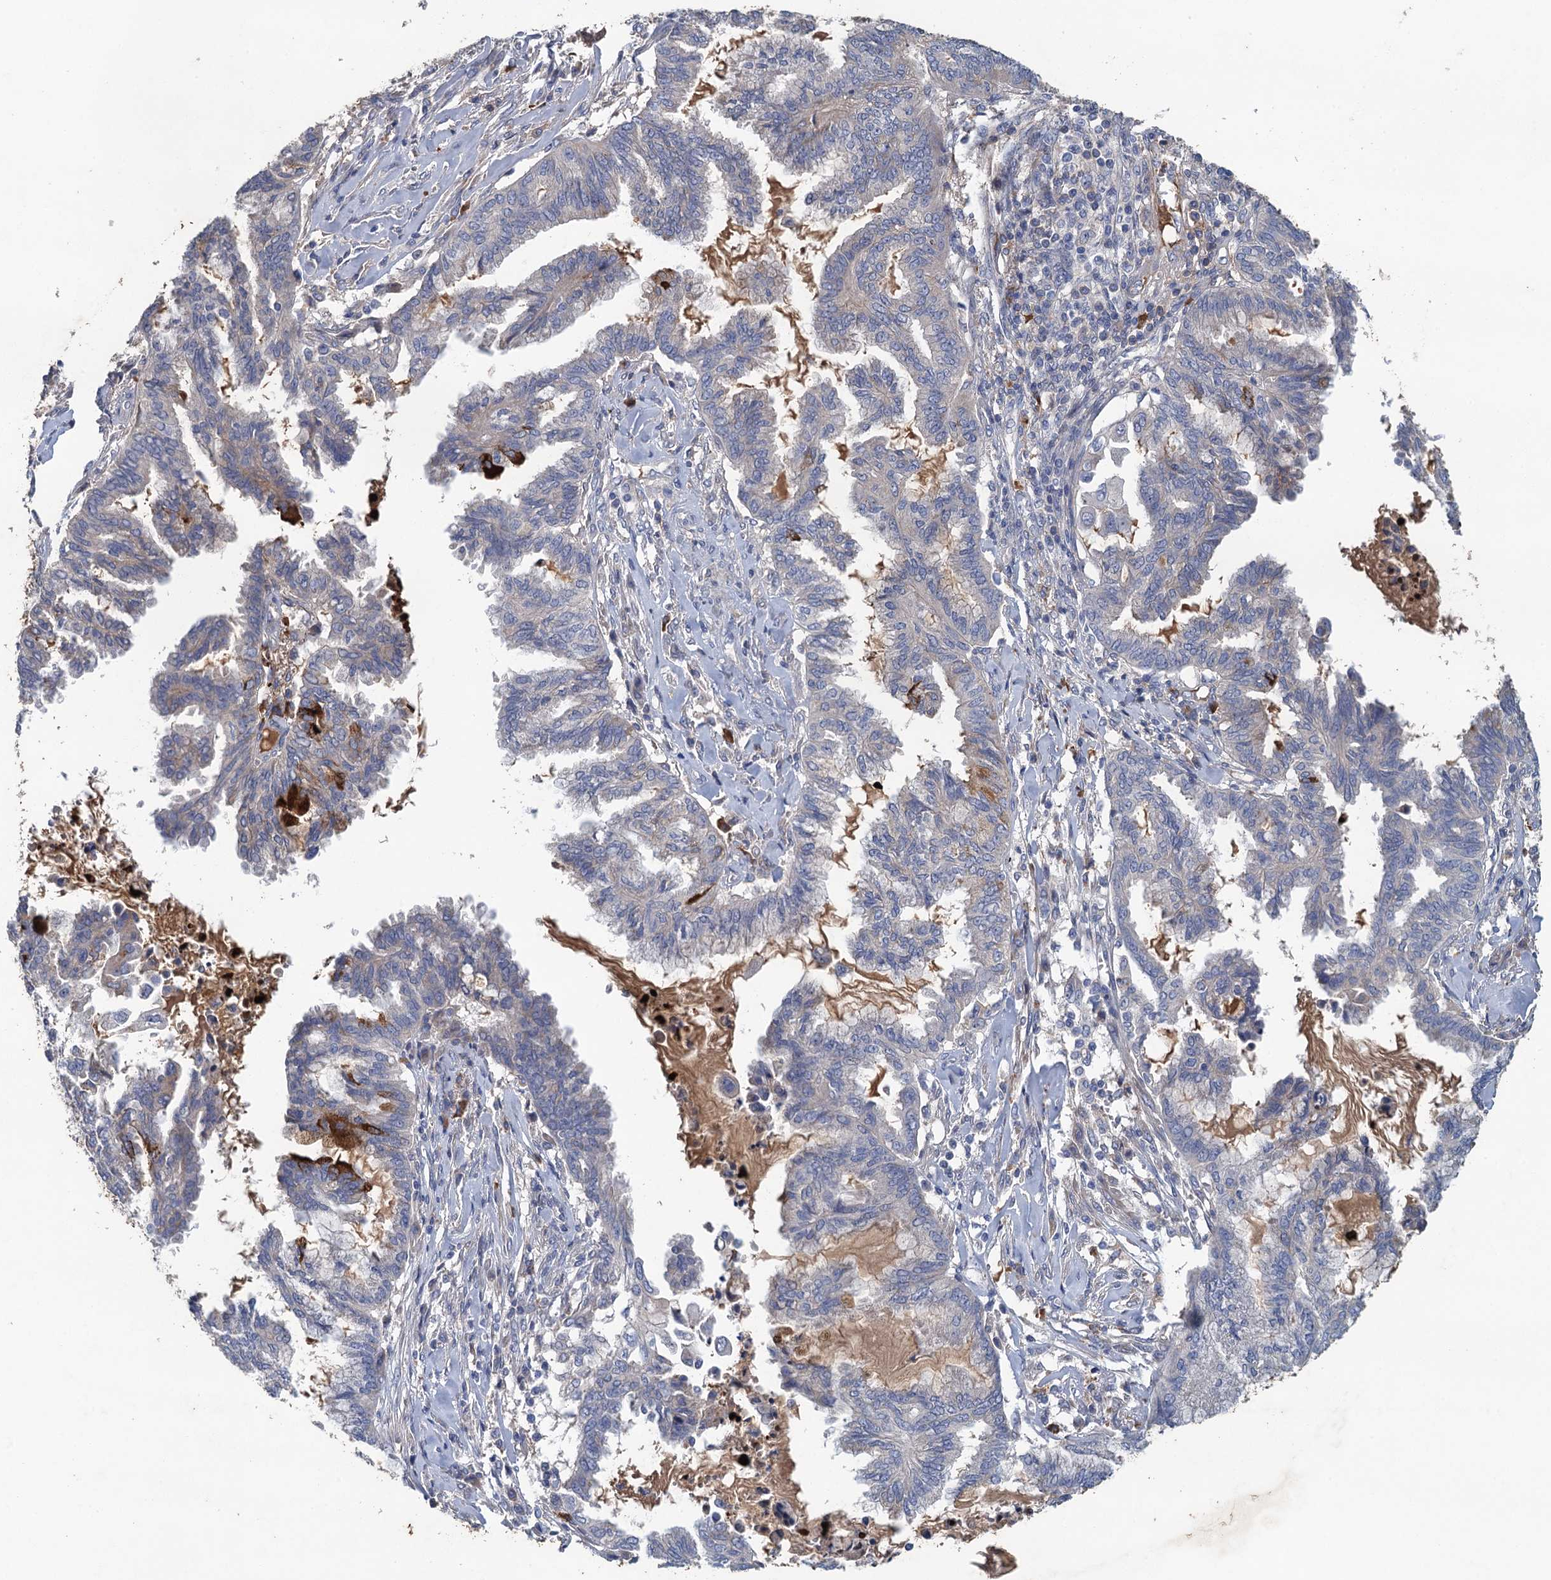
{"staining": {"intensity": "negative", "quantity": "none", "location": "none"}, "tissue": "endometrial cancer", "cell_type": "Tumor cells", "image_type": "cancer", "snomed": [{"axis": "morphology", "description": "Adenocarcinoma, NOS"}, {"axis": "topography", "description": "Endometrium"}], "caption": "High power microscopy histopathology image of an immunohistochemistry photomicrograph of endometrial cancer, revealing no significant expression in tumor cells.", "gene": "TPCN1", "patient": {"sex": "female", "age": 86}}